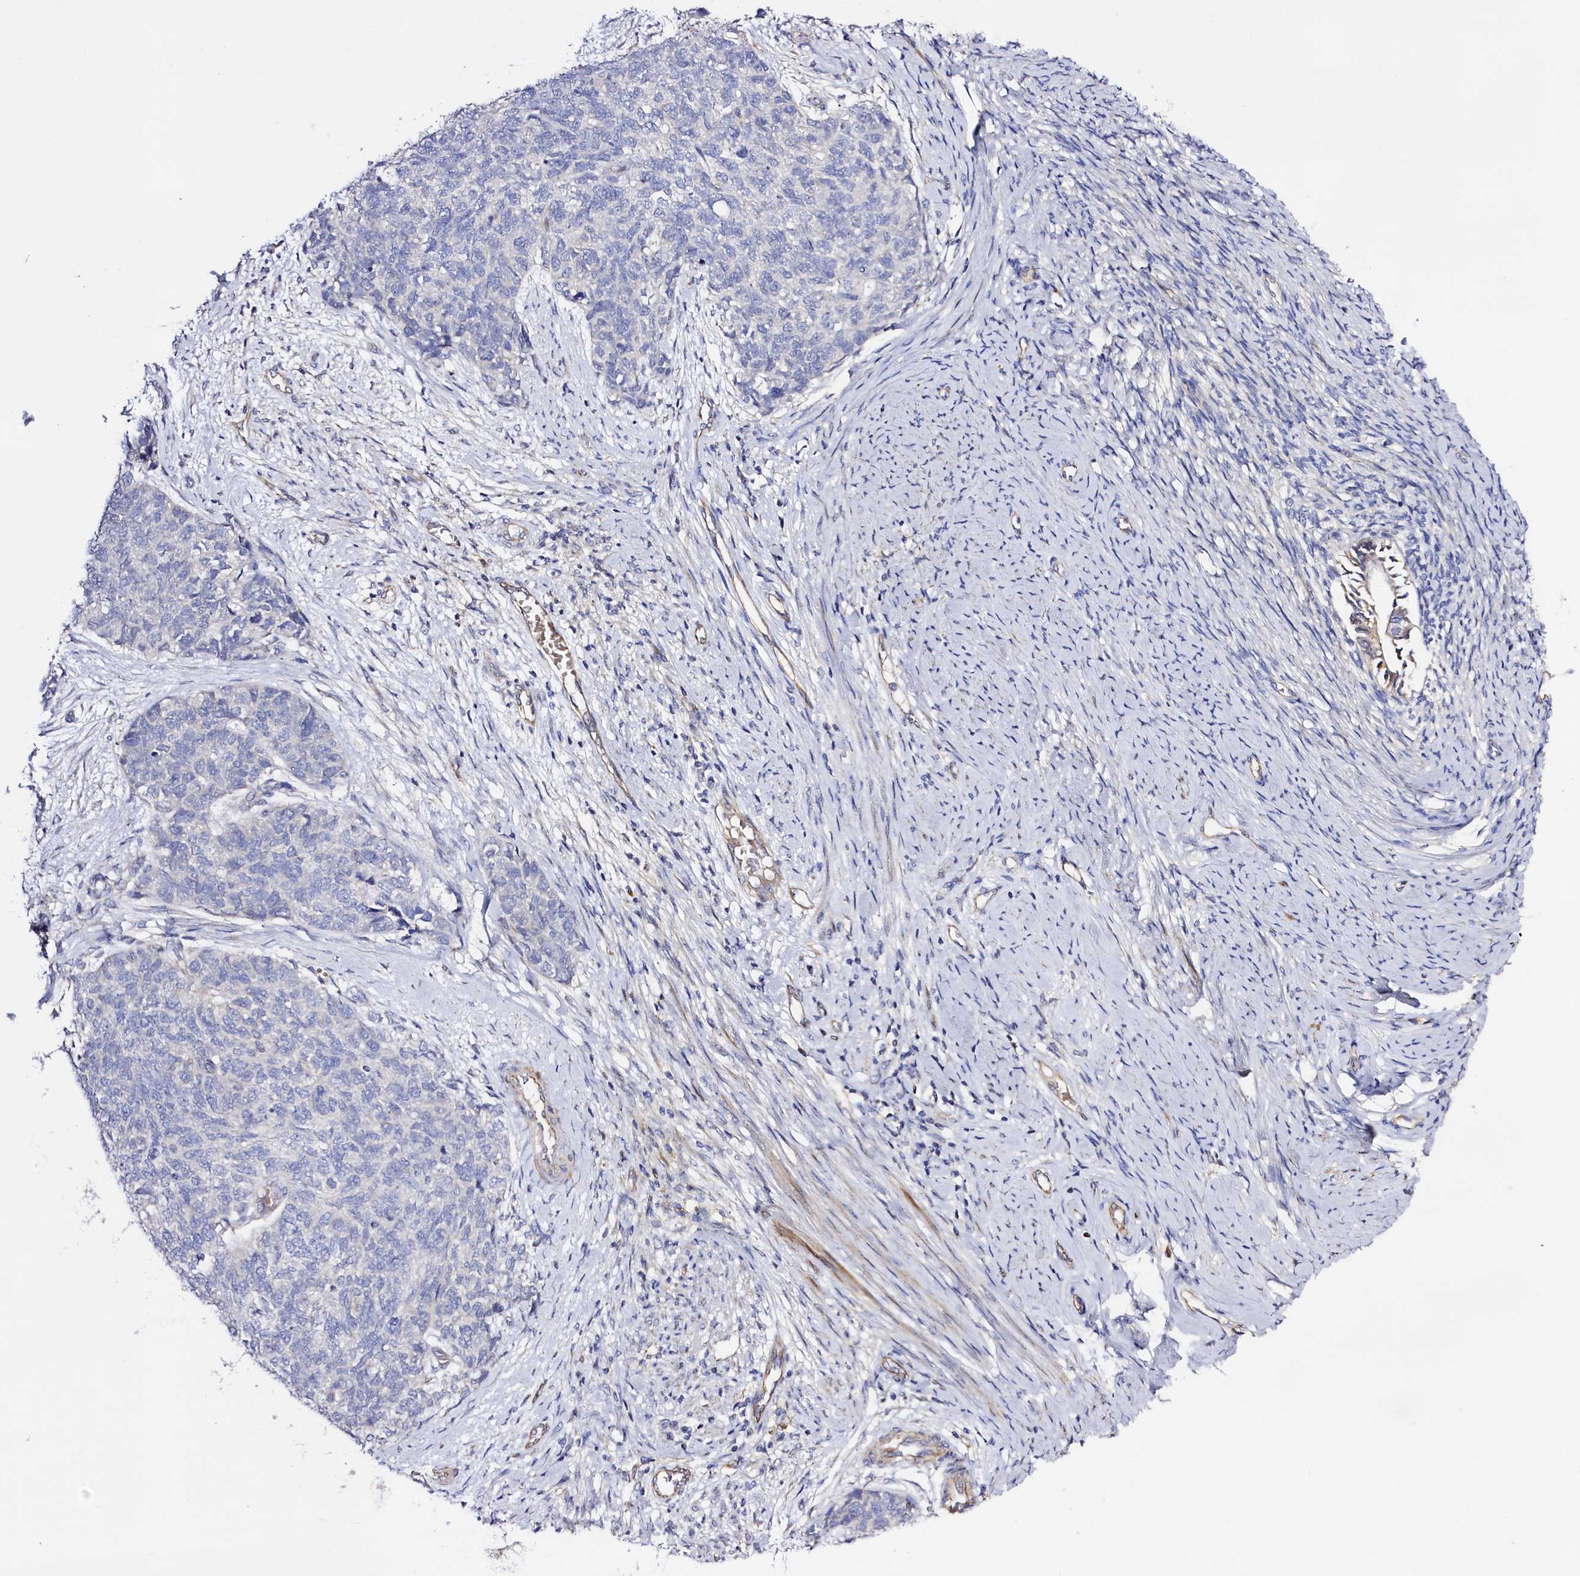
{"staining": {"intensity": "negative", "quantity": "none", "location": "none"}, "tissue": "cervical cancer", "cell_type": "Tumor cells", "image_type": "cancer", "snomed": [{"axis": "morphology", "description": "Squamous cell carcinoma, NOS"}, {"axis": "topography", "description": "Cervix"}], "caption": "Micrograph shows no significant protein staining in tumor cells of squamous cell carcinoma (cervical).", "gene": "SLC7A1", "patient": {"sex": "female", "age": 63}}